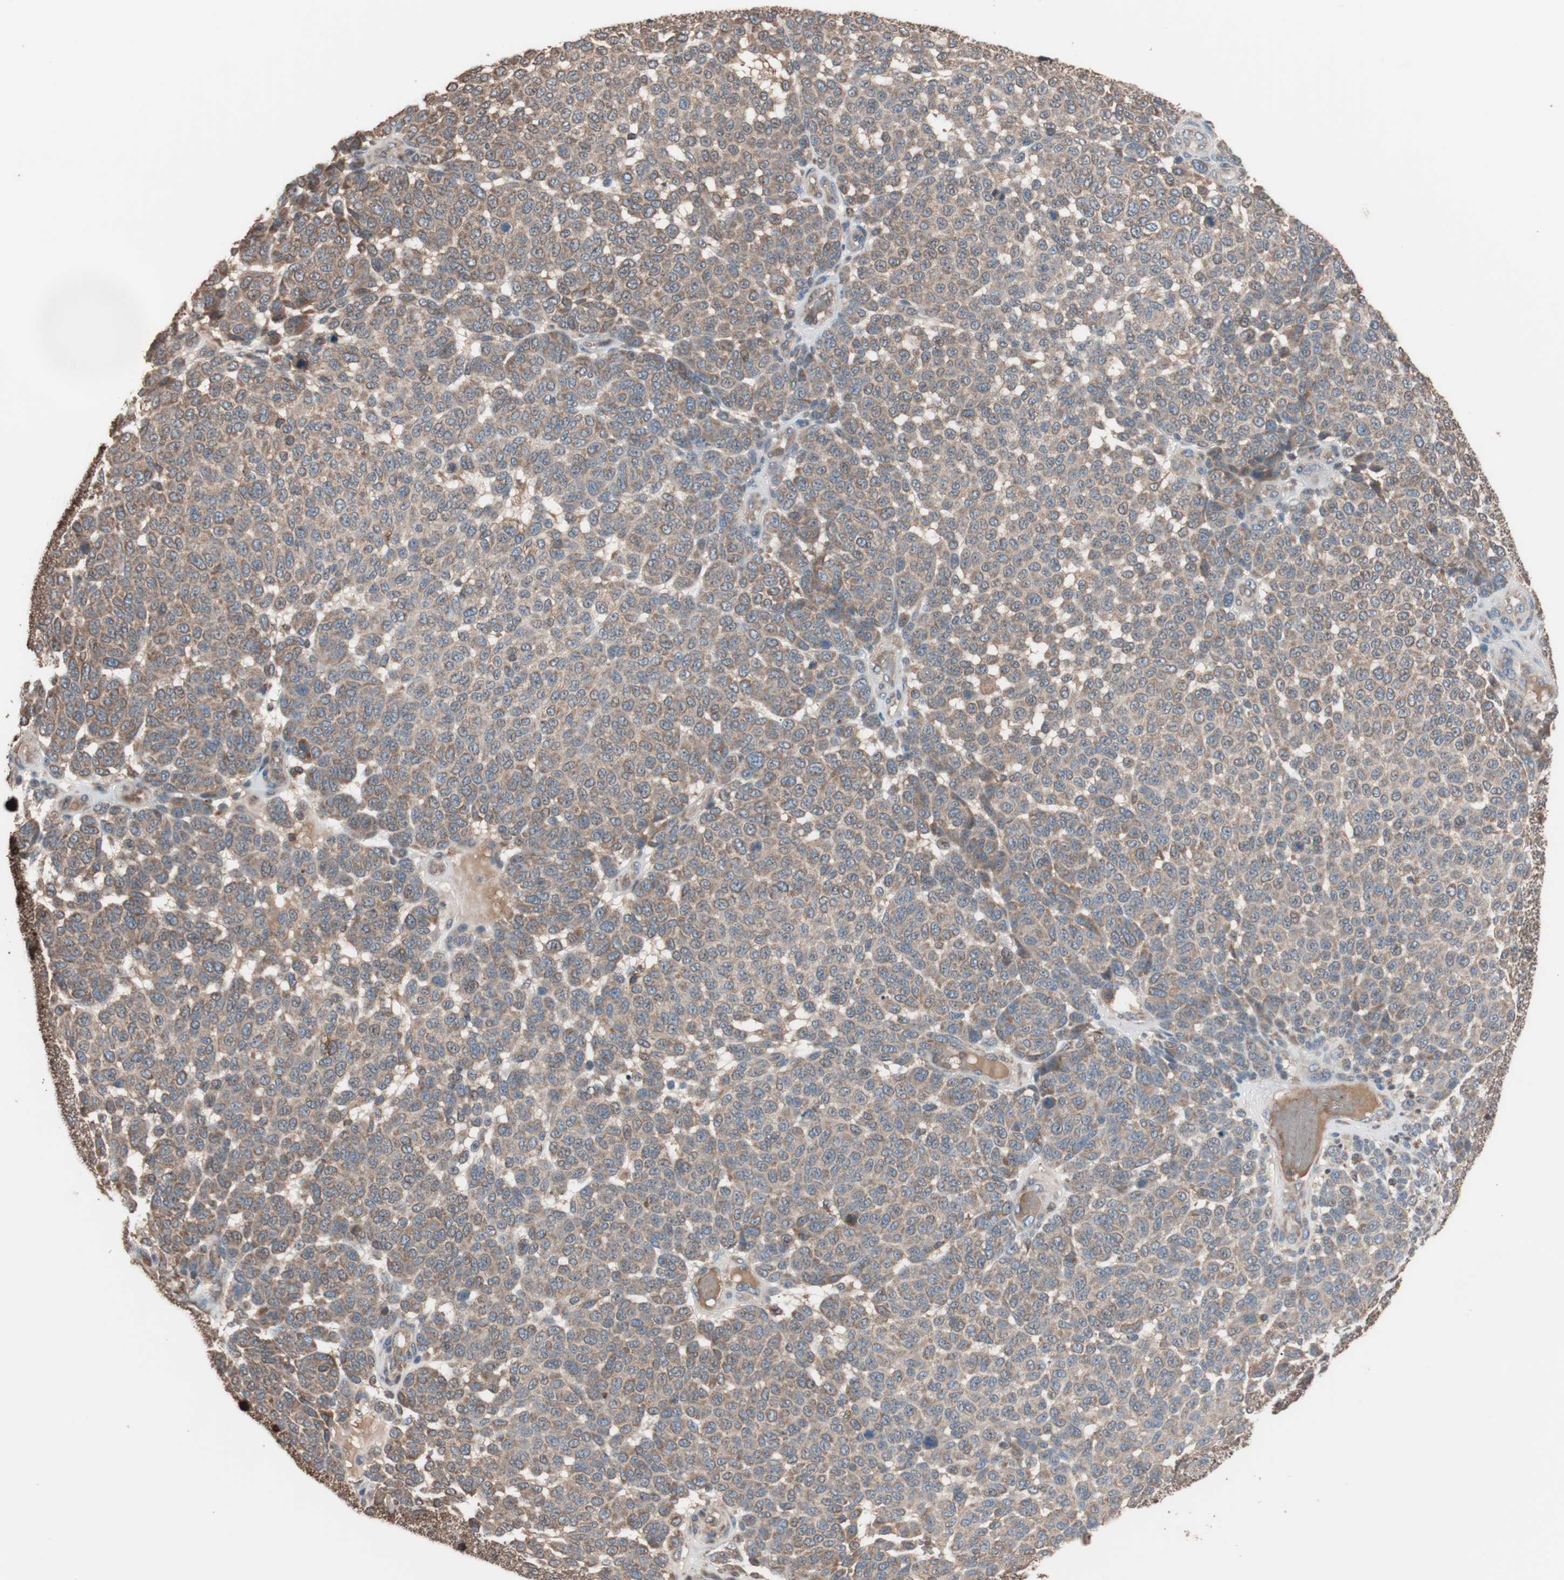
{"staining": {"intensity": "moderate", "quantity": ">75%", "location": "cytoplasmic/membranous"}, "tissue": "melanoma", "cell_type": "Tumor cells", "image_type": "cancer", "snomed": [{"axis": "morphology", "description": "Malignant melanoma, NOS"}, {"axis": "topography", "description": "Skin"}], "caption": "Moderate cytoplasmic/membranous staining for a protein is present in about >75% of tumor cells of melanoma using IHC.", "gene": "GLYCTK", "patient": {"sex": "male", "age": 59}}